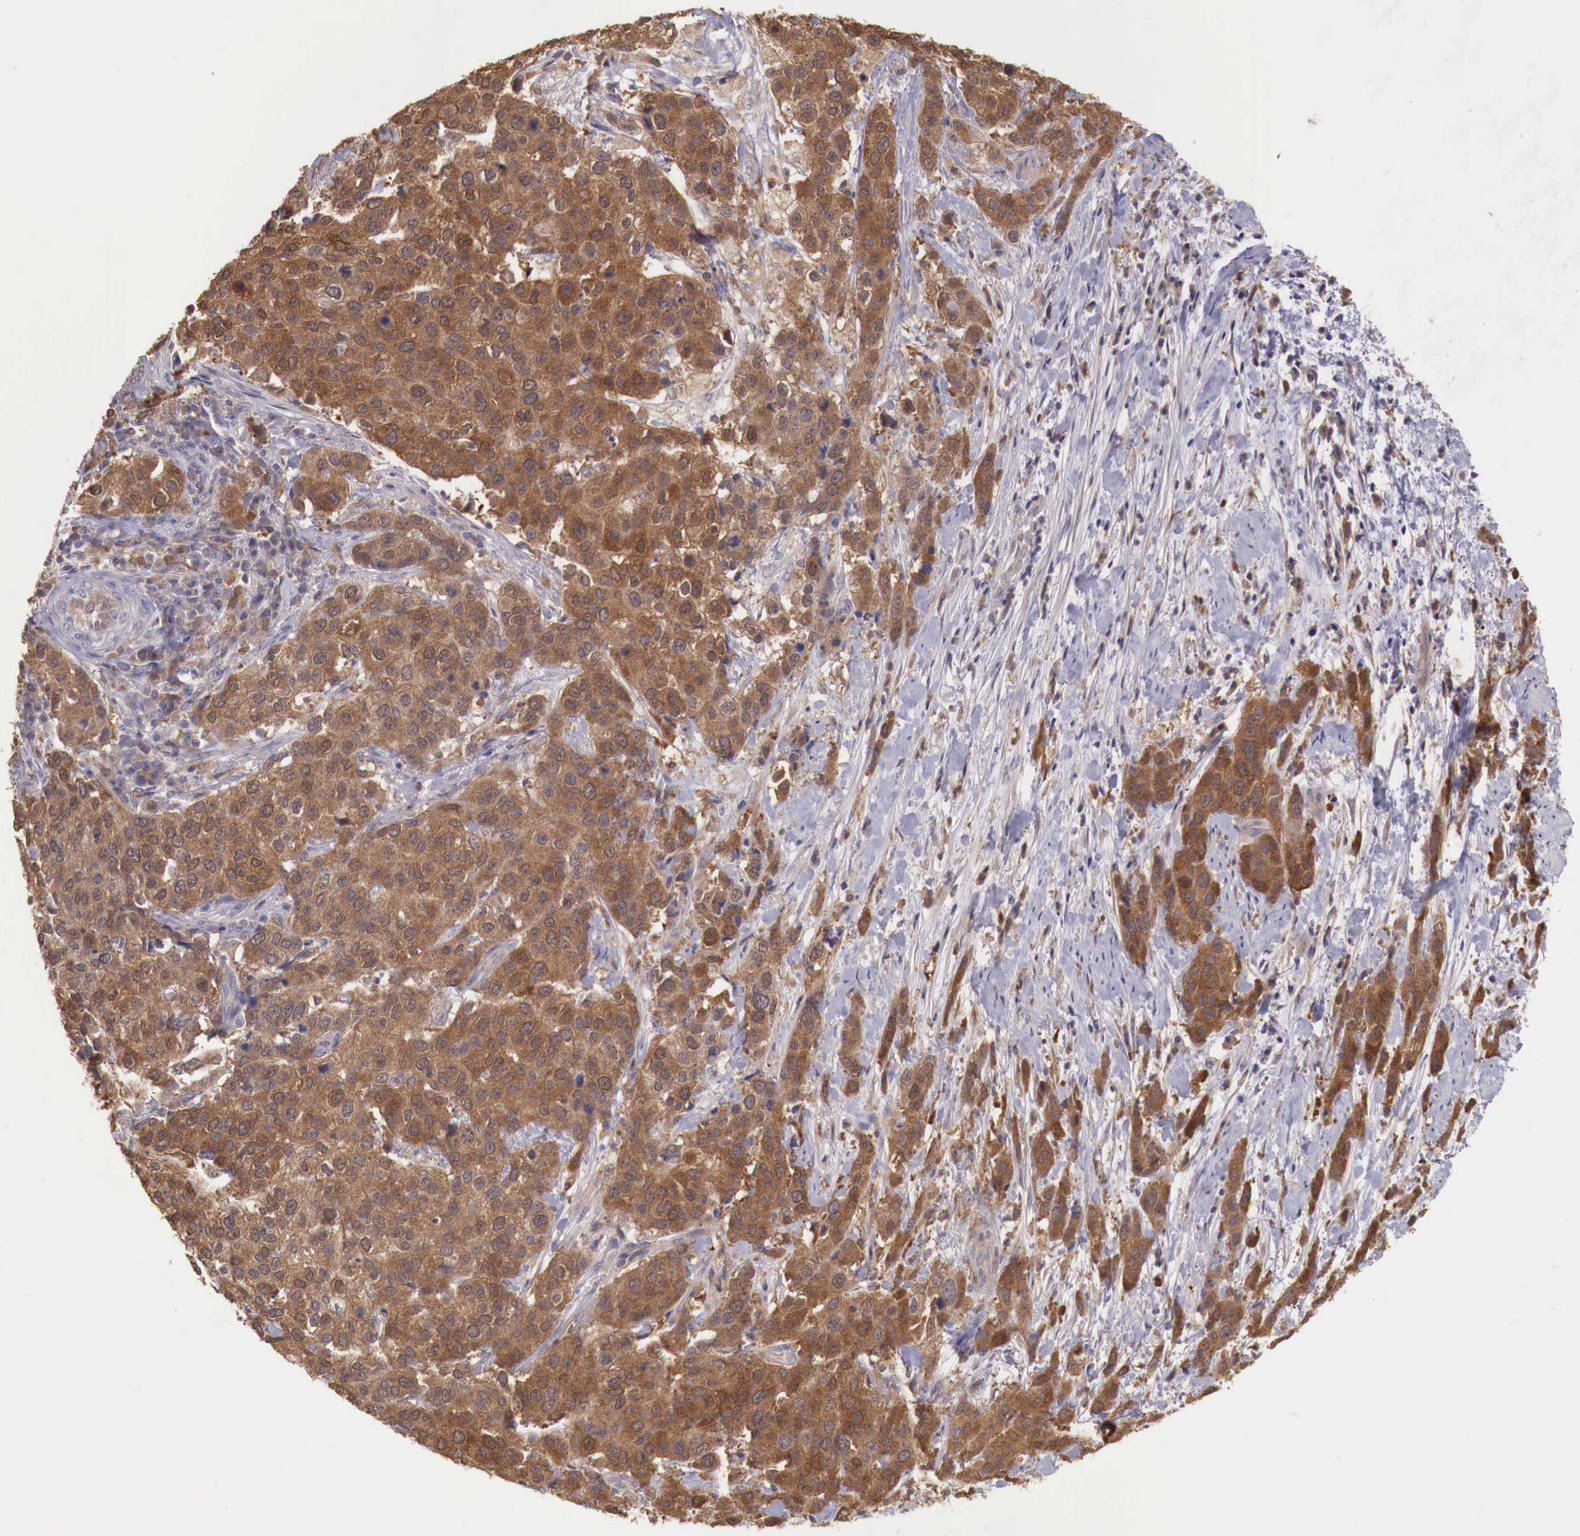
{"staining": {"intensity": "strong", "quantity": ">75%", "location": "cytoplasmic/membranous"}, "tissue": "cervical cancer", "cell_type": "Tumor cells", "image_type": "cancer", "snomed": [{"axis": "morphology", "description": "Squamous cell carcinoma, NOS"}, {"axis": "topography", "description": "Cervix"}], "caption": "Cervical squamous cell carcinoma stained with immunohistochemistry displays strong cytoplasmic/membranous expression in about >75% of tumor cells. (brown staining indicates protein expression, while blue staining denotes nuclei).", "gene": "GAB2", "patient": {"sex": "female", "age": 54}}